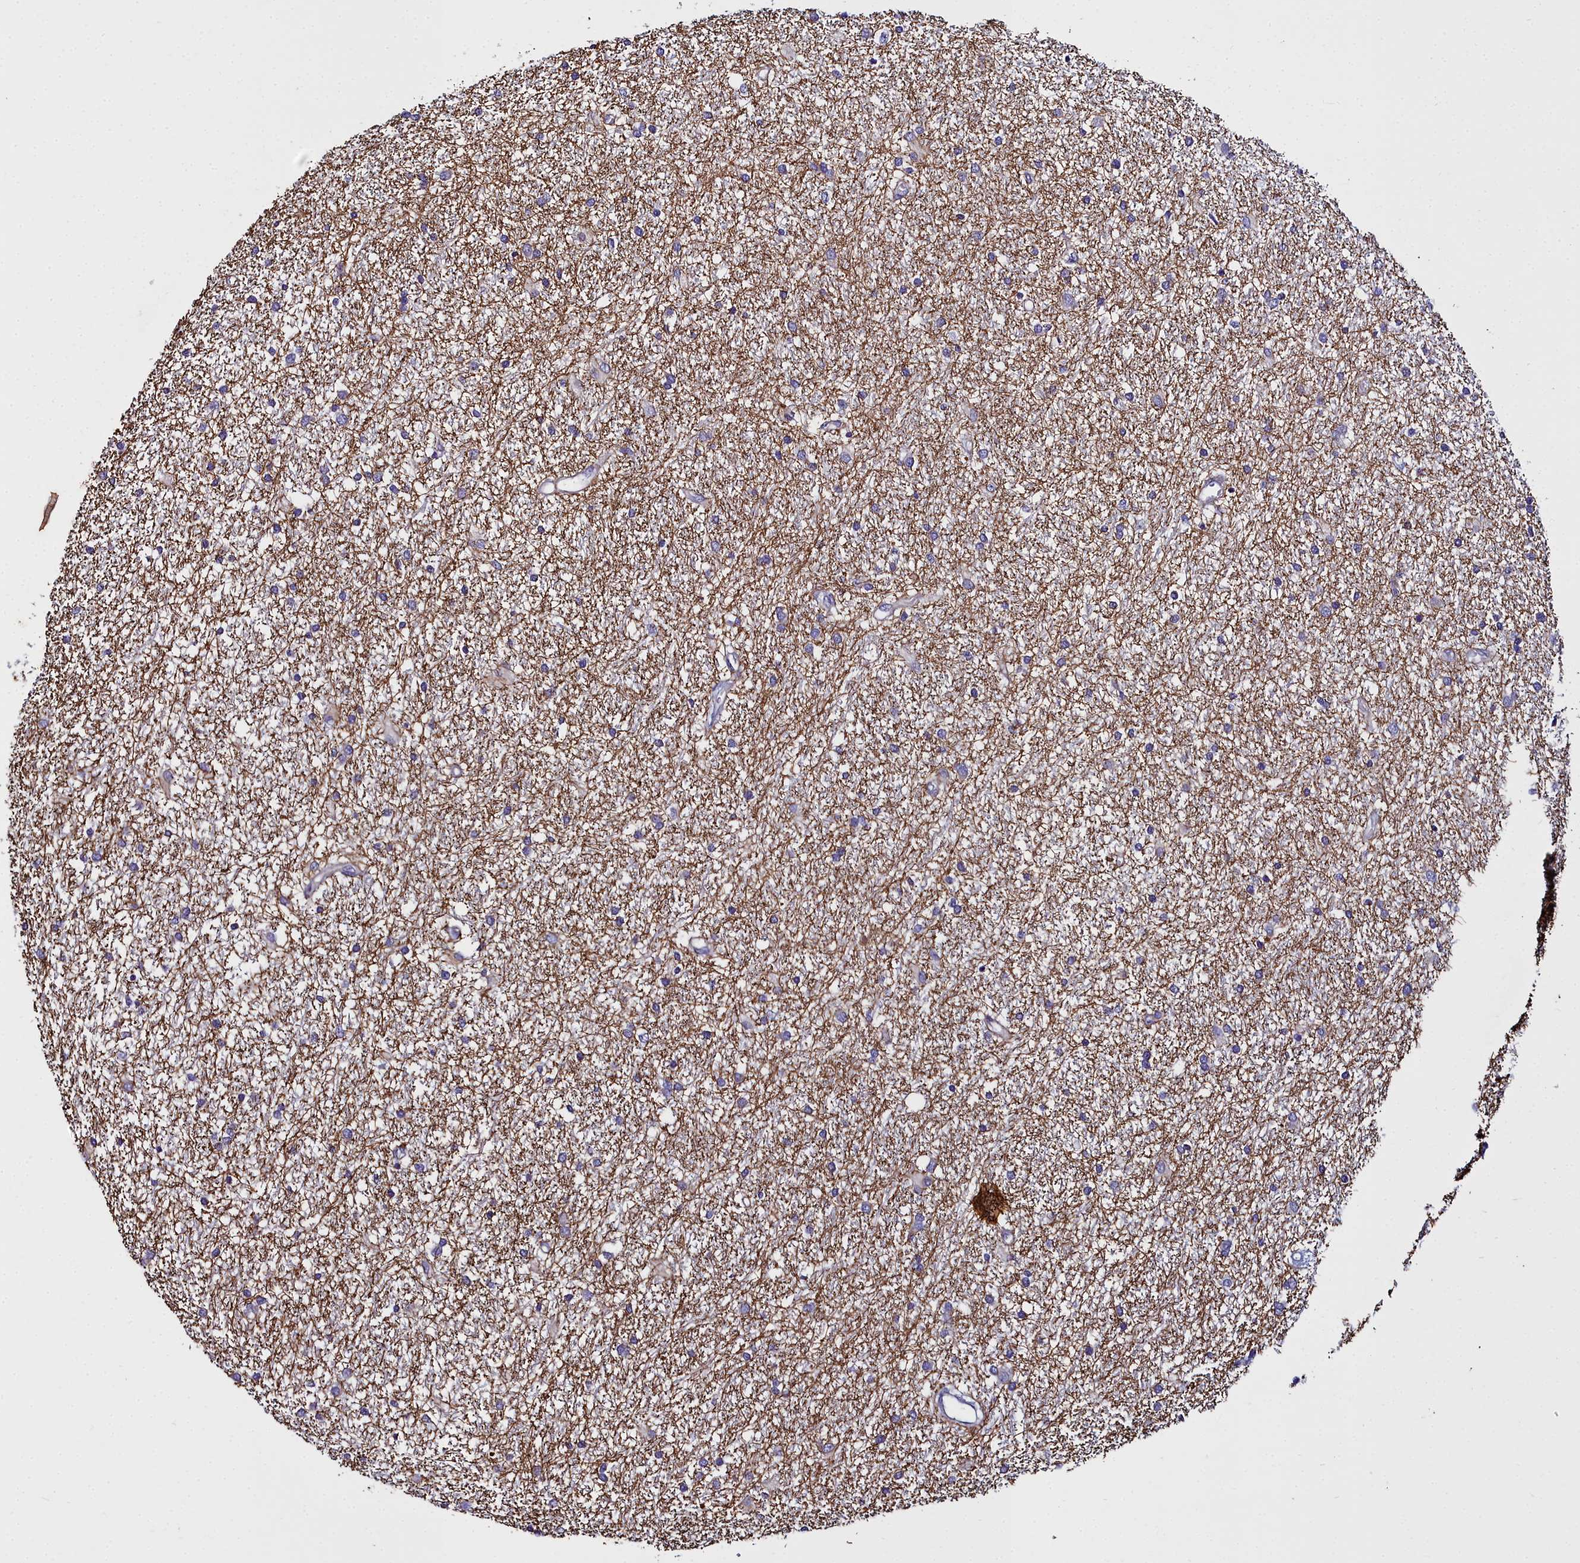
{"staining": {"intensity": "negative", "quantity": "none", "location": "none"}, "tissue": "glioma", "cell_type": "Tumor cells", "image_type": "cancer", "snomed": [{"axis": "morphology", "description": "Glioma, malignant, High grade"}, {"axis": "topography", "description": "Brain"}], "caption": "Immunohistochemical staining of high-grade glioma (malignant) shows no significant expression in tumor cells.", "gene": "FADS3", "patient": {"sex": "male", "age": 77}}